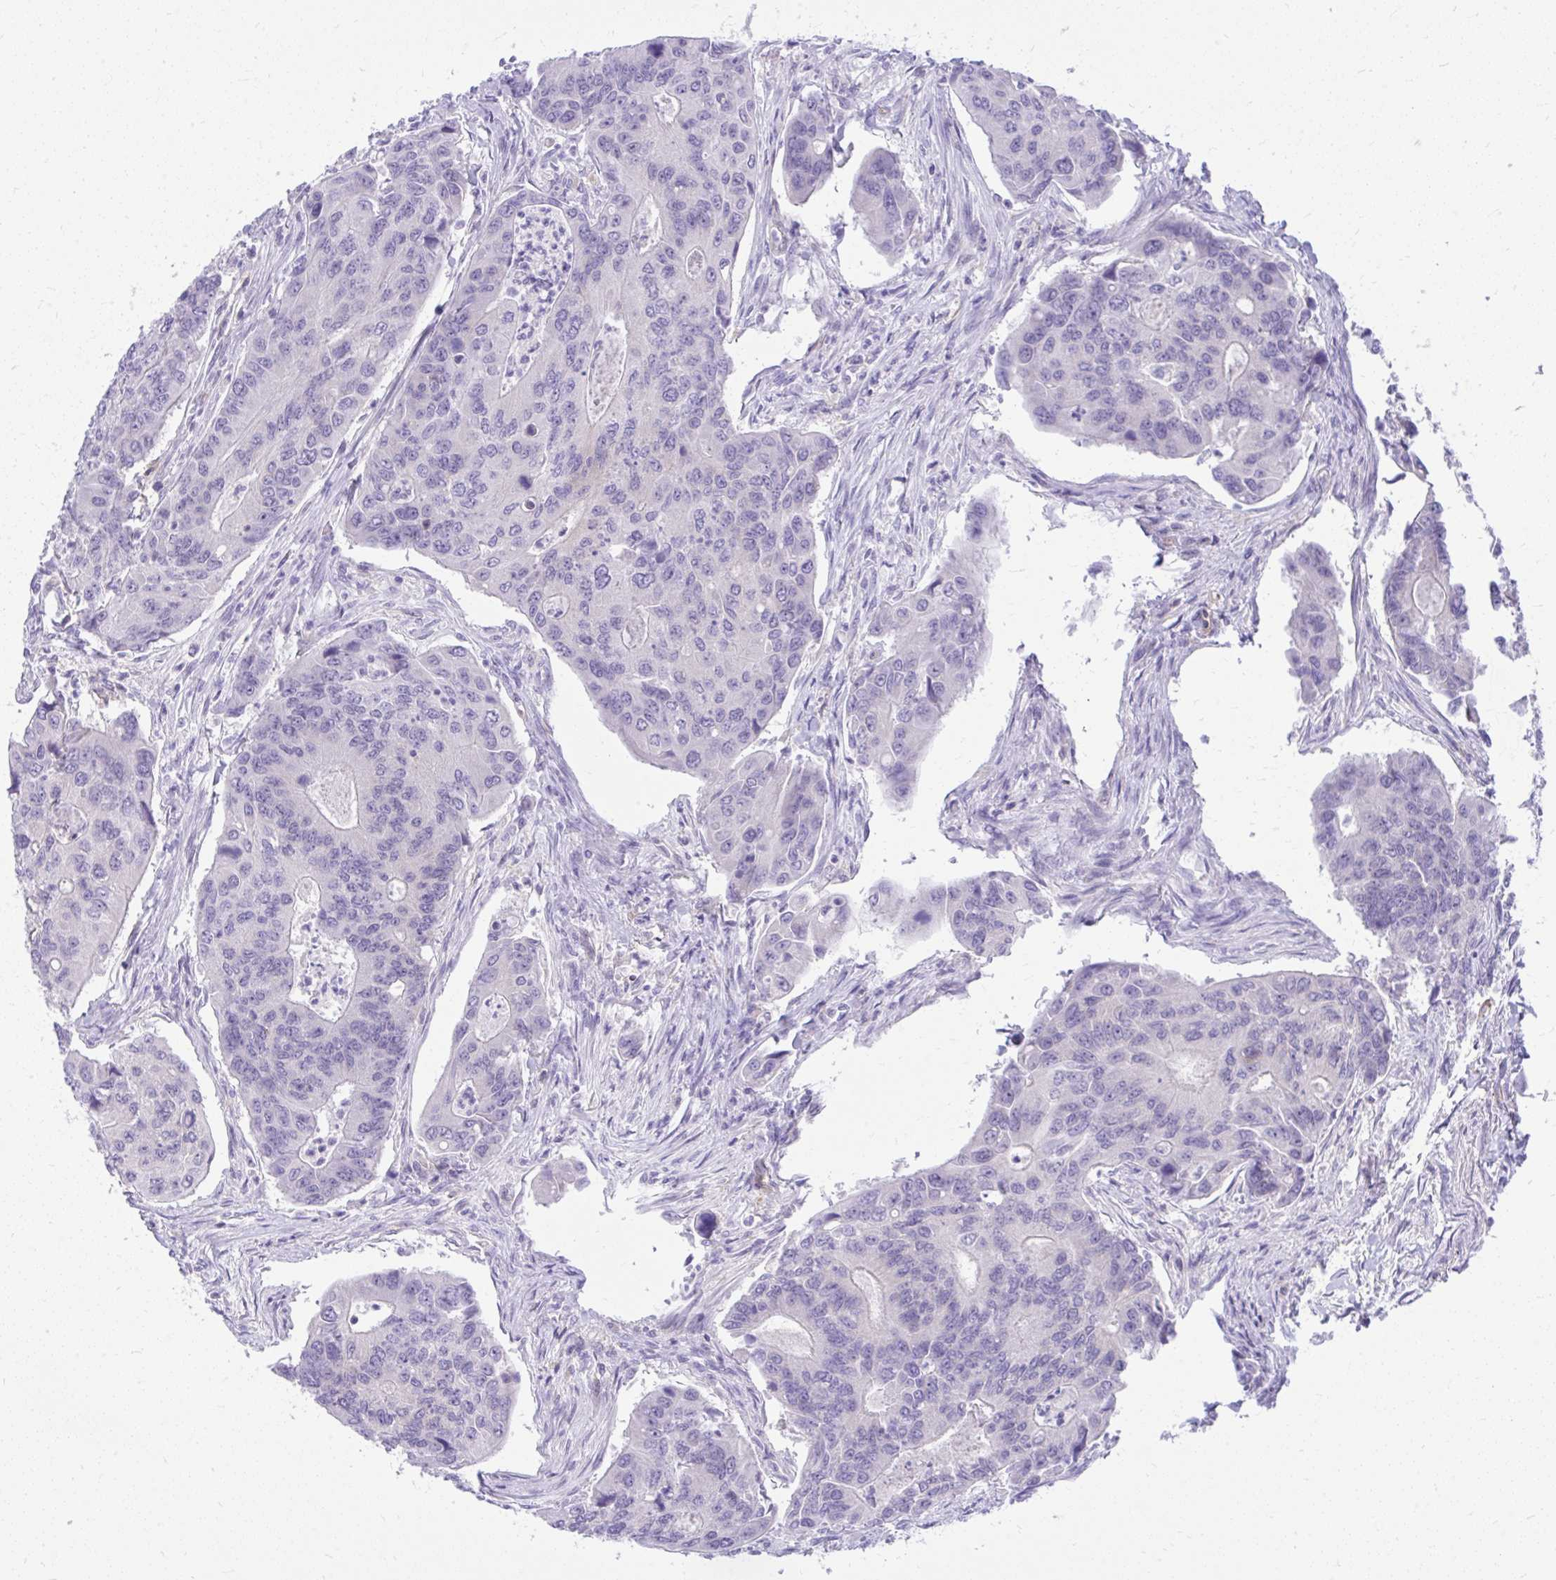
{"staining": {"intensity": "negative", "quantity": "none", "location": "none"}, "tissue": "colorectal cancer", "cell_type": "Tumor cells", "image_type": "cancer", "snomed": [{"axis": "morphology", "description": "Adenocarcinoma, NOS"}, {"axis": "topography", "description": "Colon"}], "caption": "Tumor cells show no significant positivity in colorectal cancer. (Immunohistochemistry (ihc), brightfield microscopy, high magnification).", "gene": "GPRIN3", "patient": {"sex": "female", "age": 67}}